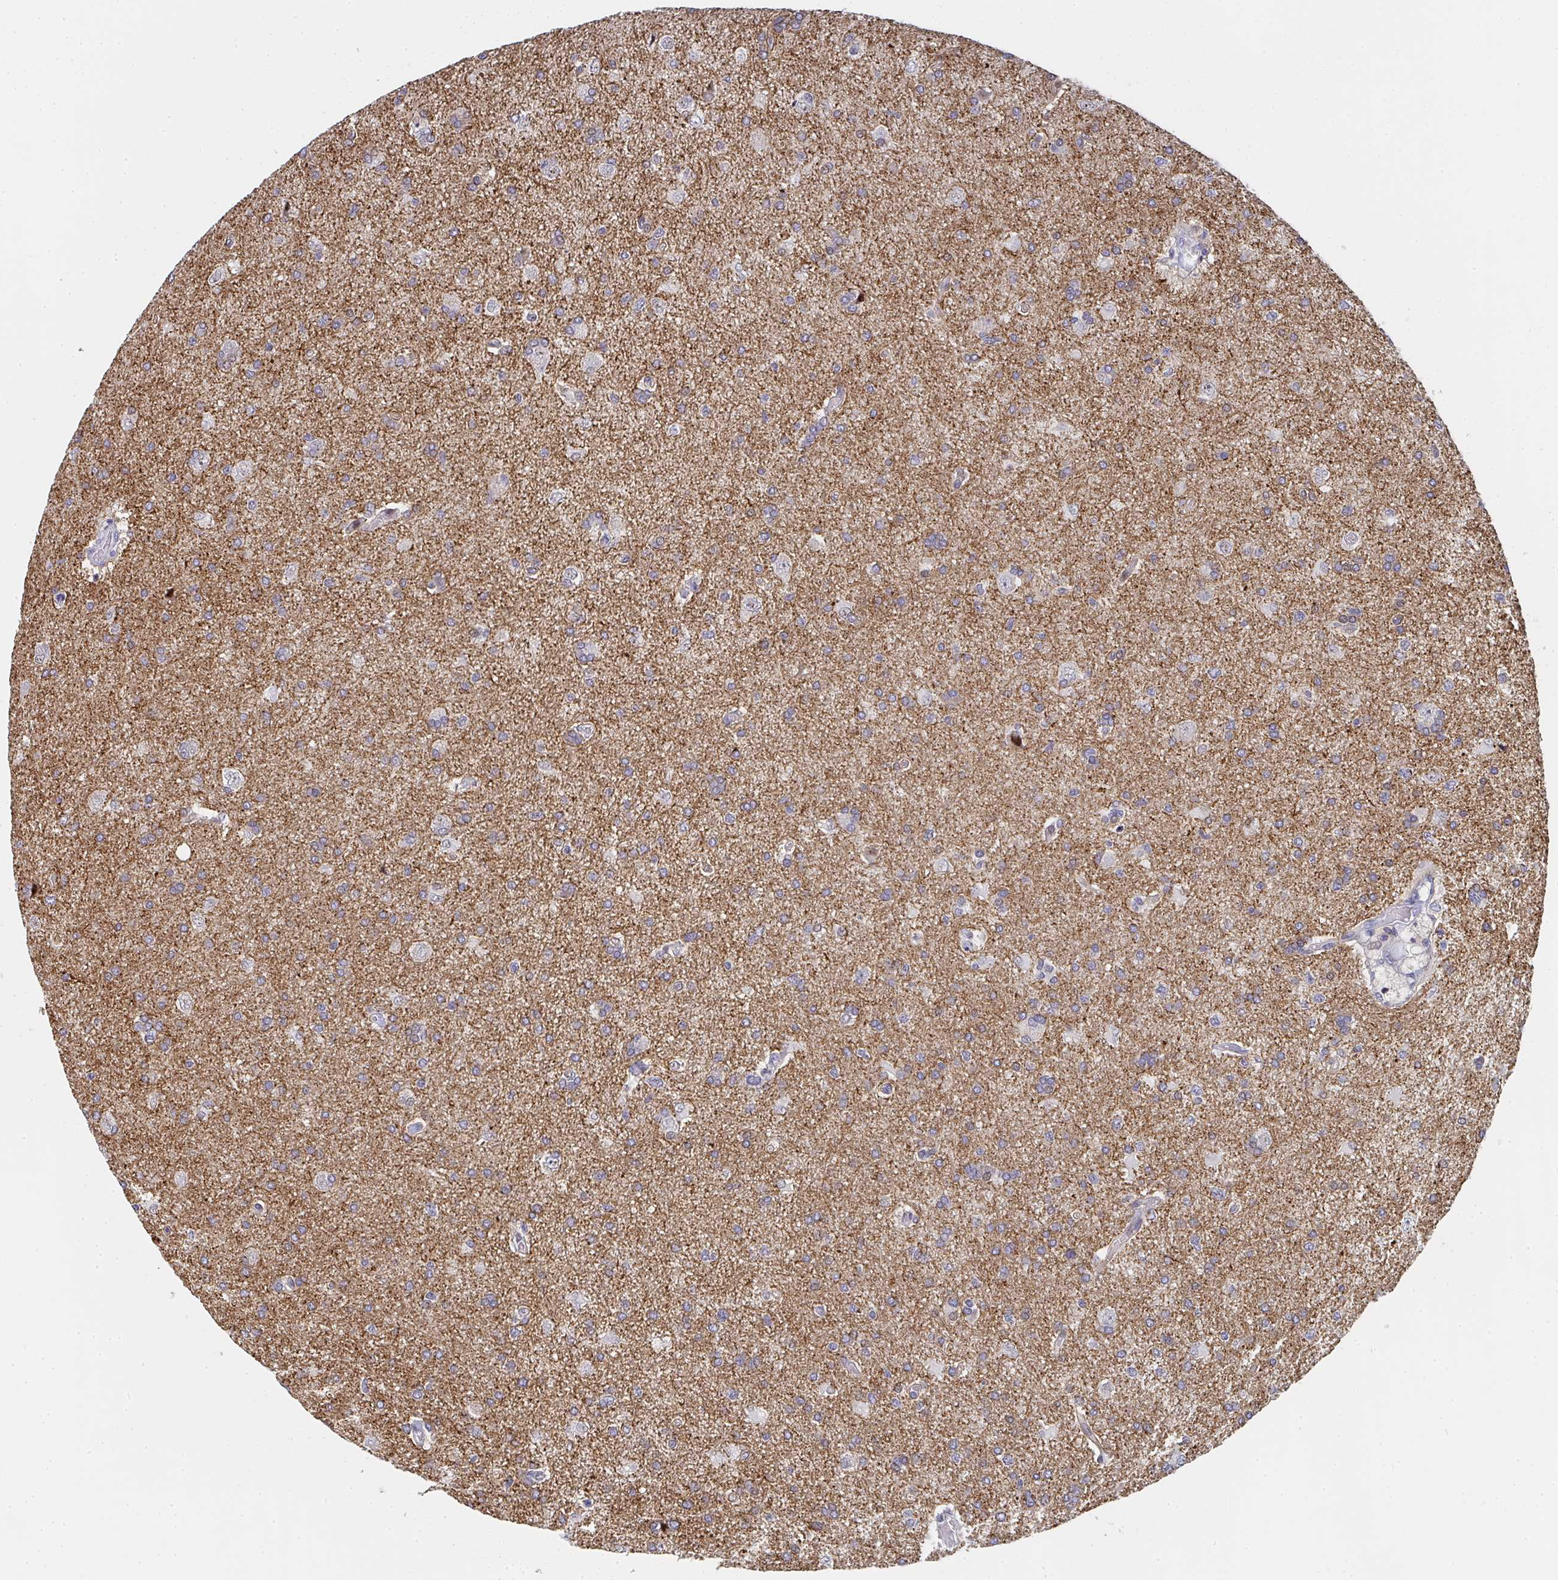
{"staining": {"intensity": "weak", "quantity": "25%-75%", "location": "cytoplasmic/membranous"}, "tissue": "glioma", "cell_type": "Tumor cells", "image_type": "cancer", "snomed": [{"axis": "morphology", "description": "Glioma, malignant, High grade"}, {"axis": "topography", "description": "Brain"}], "caption": "A brown stain shows weak cytoplasmic/membranous staining of a protein in malignant glioma (high-grade) tumor cells.", "gene": "ZIC3", "patient": {"sex": "male", "age": 68}}